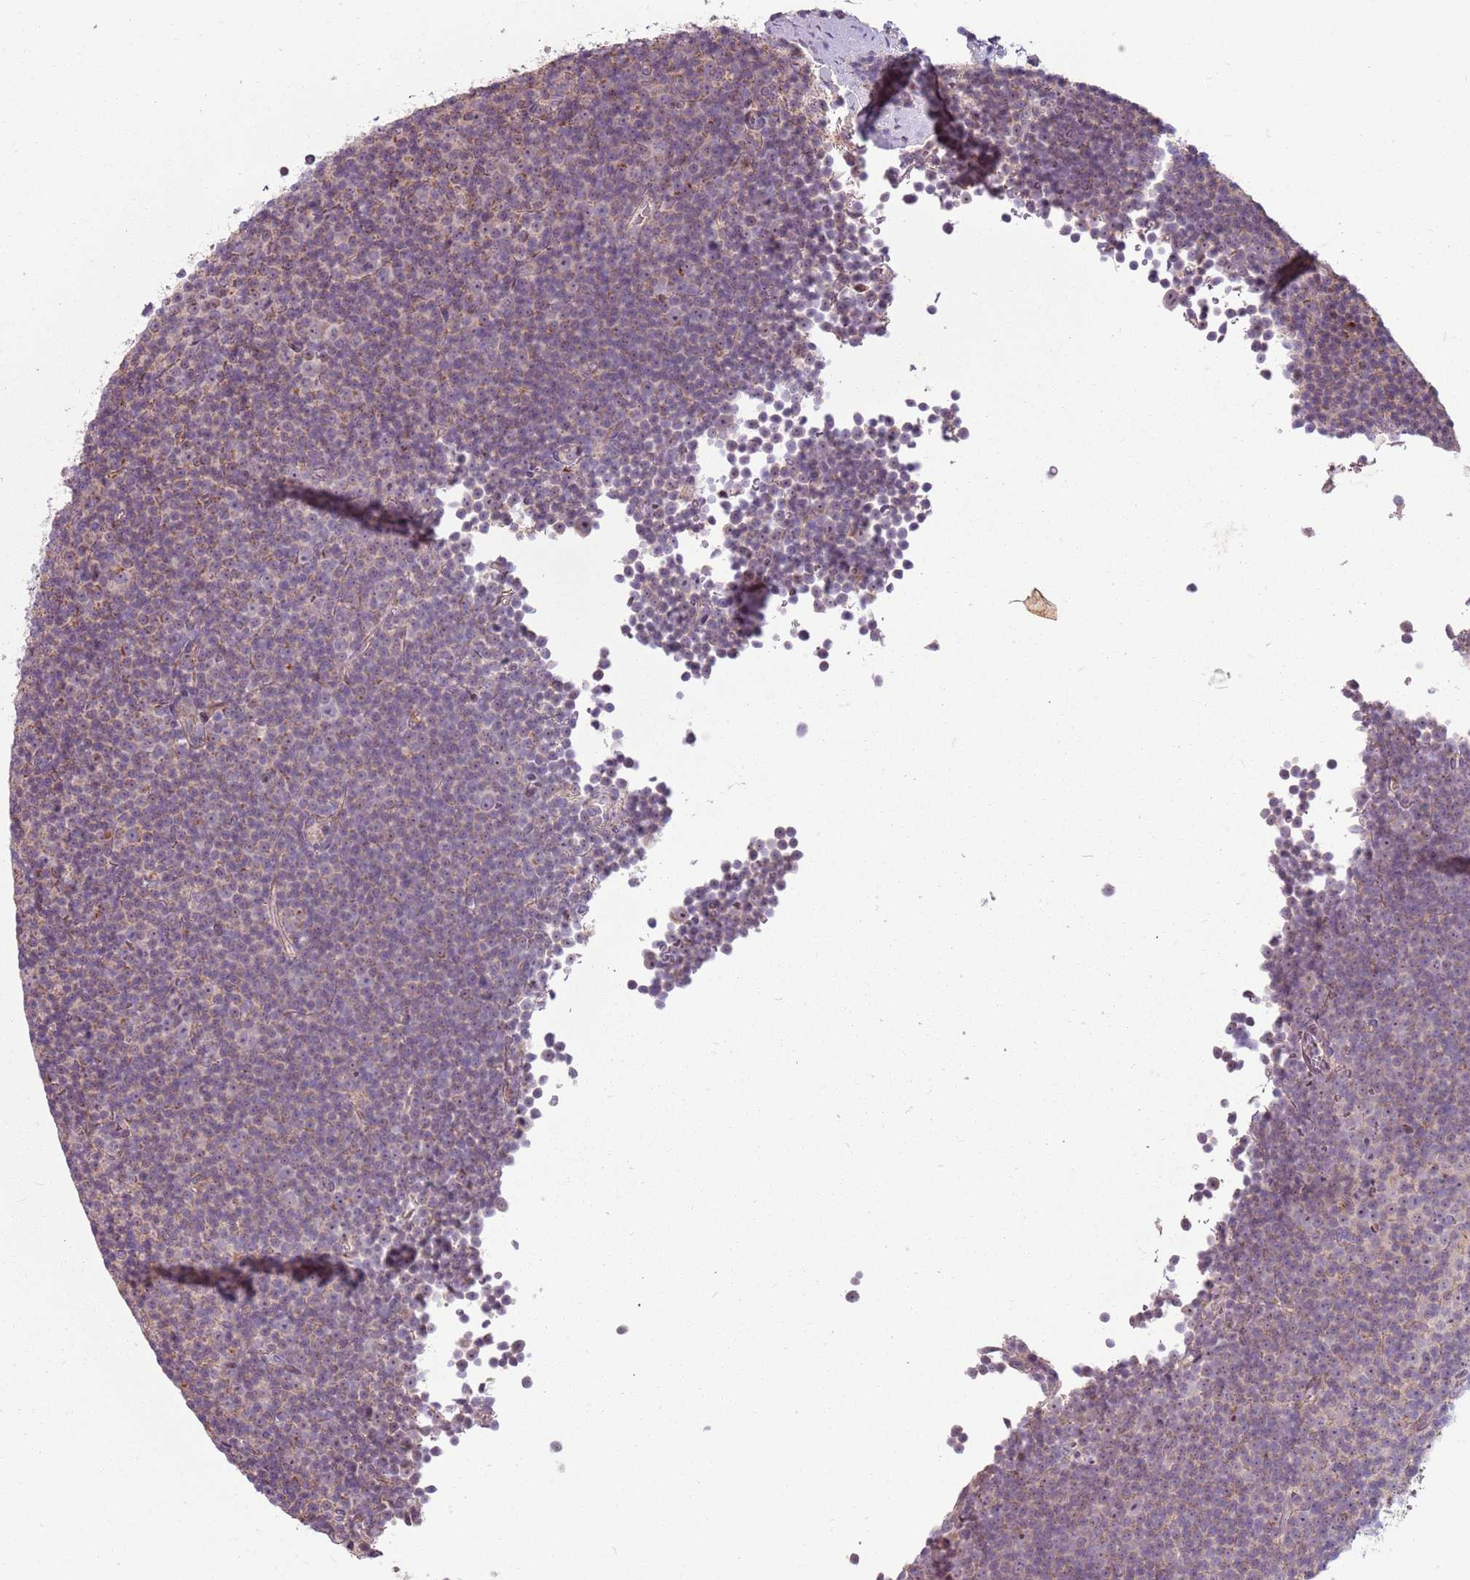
{"staining": {"intensity": "weak", "quantity": "<25%", "location": "cytoplasmic/membranous"}, "tissue": "lymphoma", "cell_type": "Tumor cells", "image_type": "cancer", "snomed": [{"axis": "morphology", "description": "Malignant lymphoma, non-Hodgkin's type, Low grade"}, {"axis": "topography", "description": "Lymph node"}], "caption": "The immunohistochemistry micrograph has no significant staining in tumor cells of lymphoma tissue.", "gene": "ZNF530", "patient": {"sex": "female", "age": 67}}